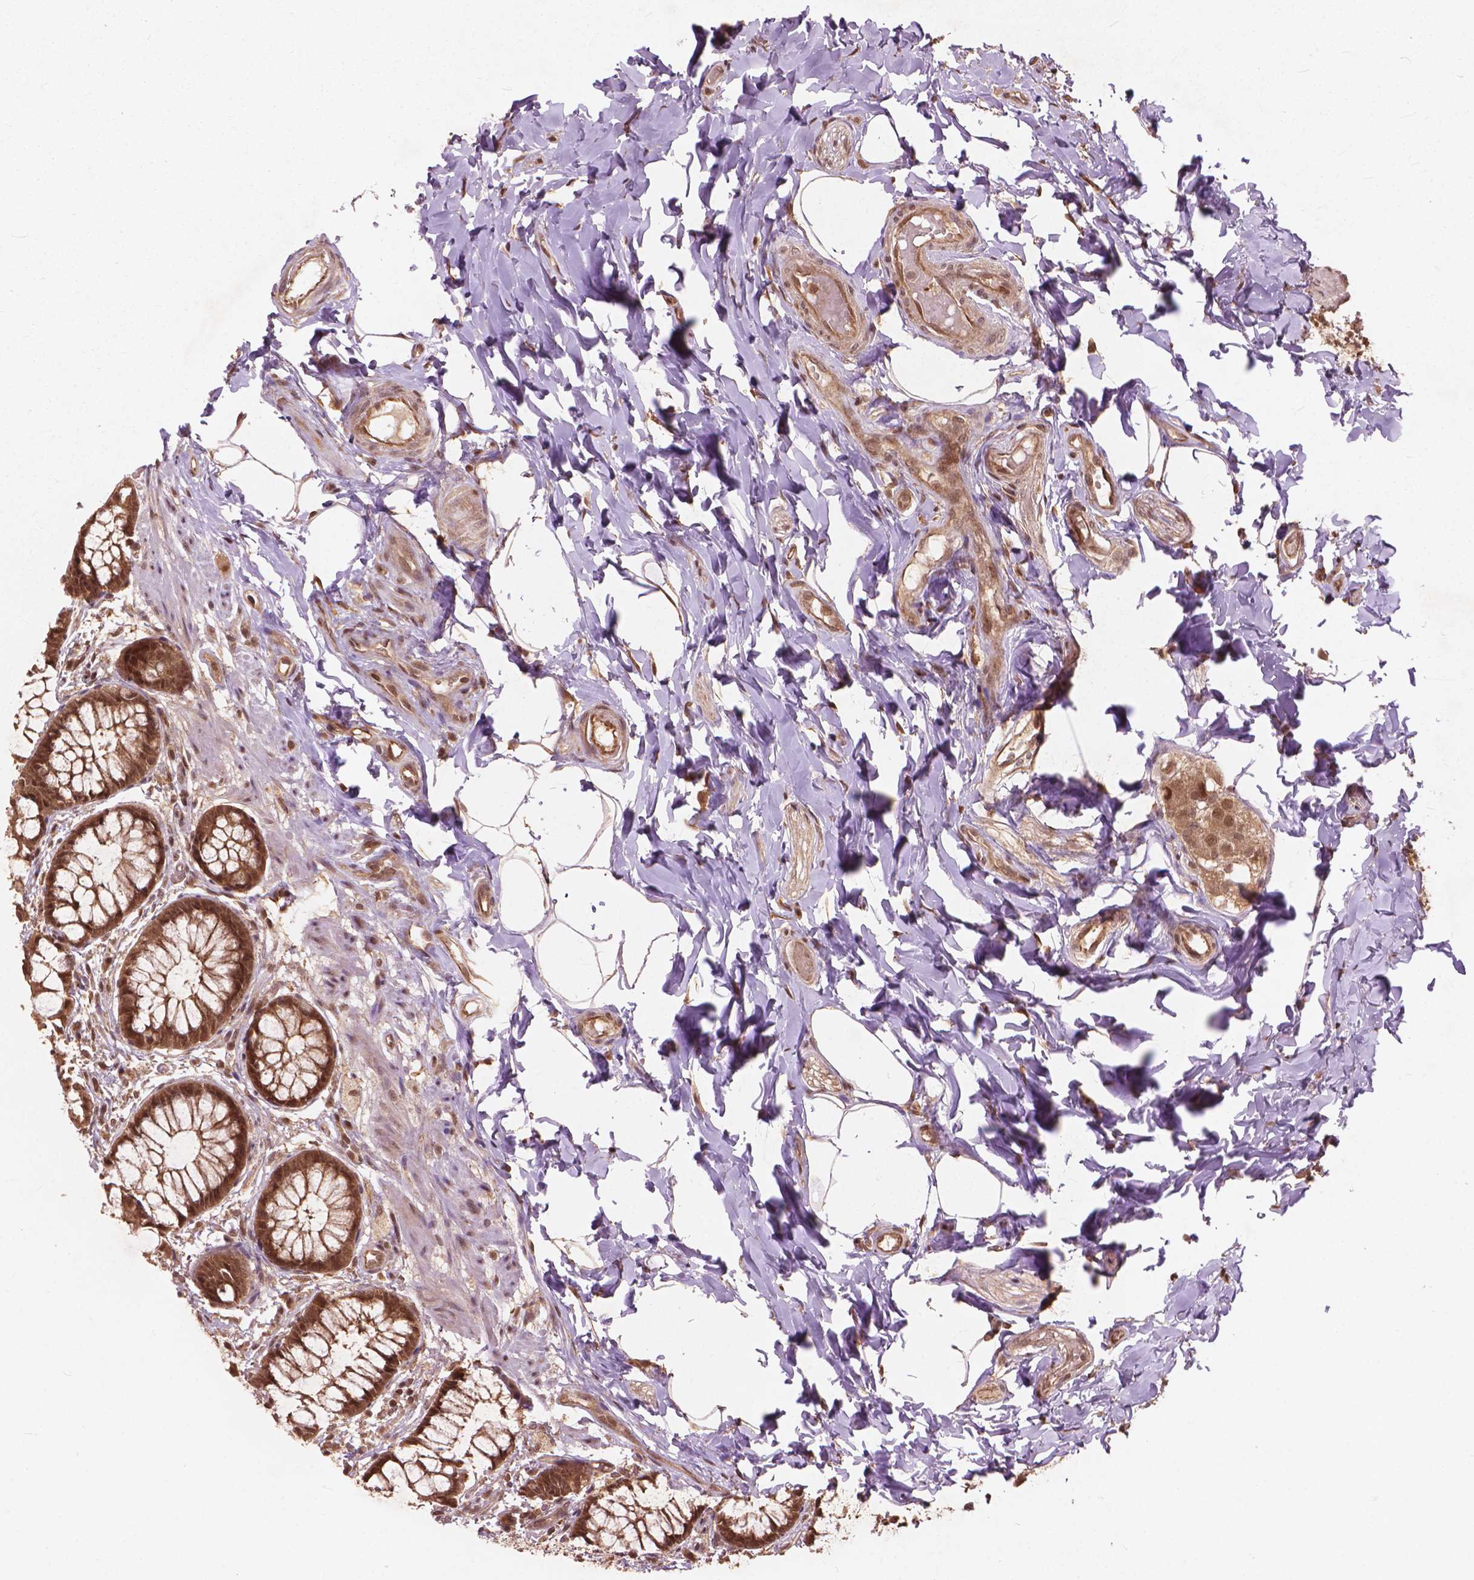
{"staining": {"intensity": "strong", "quantity": ">75%", "location": "cytoplasmic/membranous,nuclear"}, "tissue": "rectum", "cell_type": "Glandular cells", "image_type": "normal", "snomed": [{"axis": "morphology", "description": "Normal tissue, NOS"}, {"axis": "topography", "description": "Rectum"}], "caption": "Immunohistochemical staining of unremarkable rectum displays strong cytoplasmic/membranous,nuclear protein staining in about >75% of glandular cells. The staining was performed using DAB (3,3'-diaminobenzidine), with brown indicating positive protein expression. Nuclei are stained blue with hematoxylin.", "gene": "SSU72", "patient": {"sex": "female", "age": 62}}